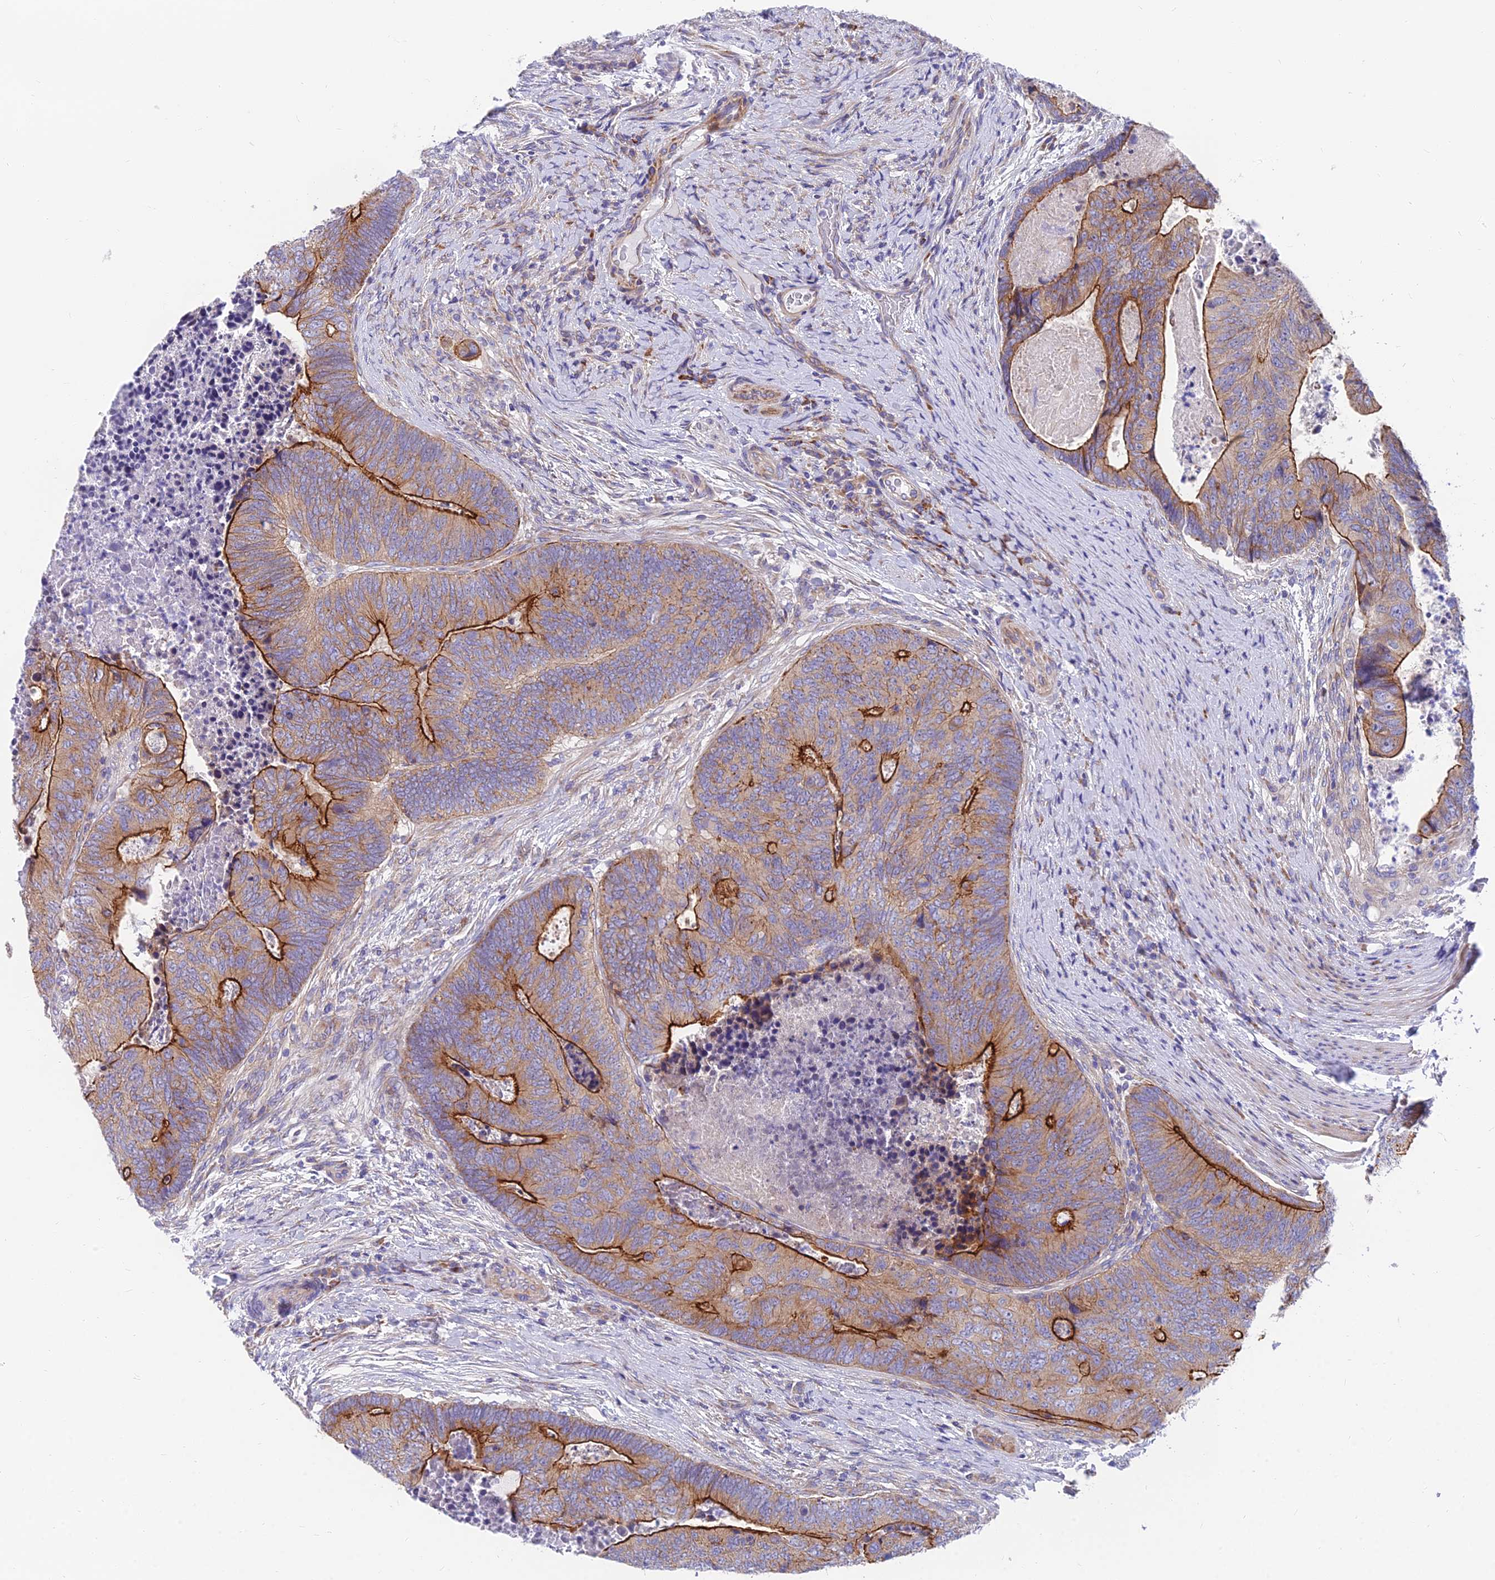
{"staining": {"intensity": "strong", "quantity": ">75%", "location": "cytoplasmic/membranous"}, "tissue": "colorectal cancer", "cell_type": "Tumor cells", "image_type": "cancer", "snomed": [{"axis": "morphology", "description": "Adenocarcinoma, NOS"}, {"axis": "topography", "description": "Colon"}], "caption": "Protein expression analysis of human colorectal cancer reveals strong cytoplasmic/membranous expression in about >75% of tumor cells.", "gene": "MVB12A", "patient": {"sex": "female", "age": 67}}